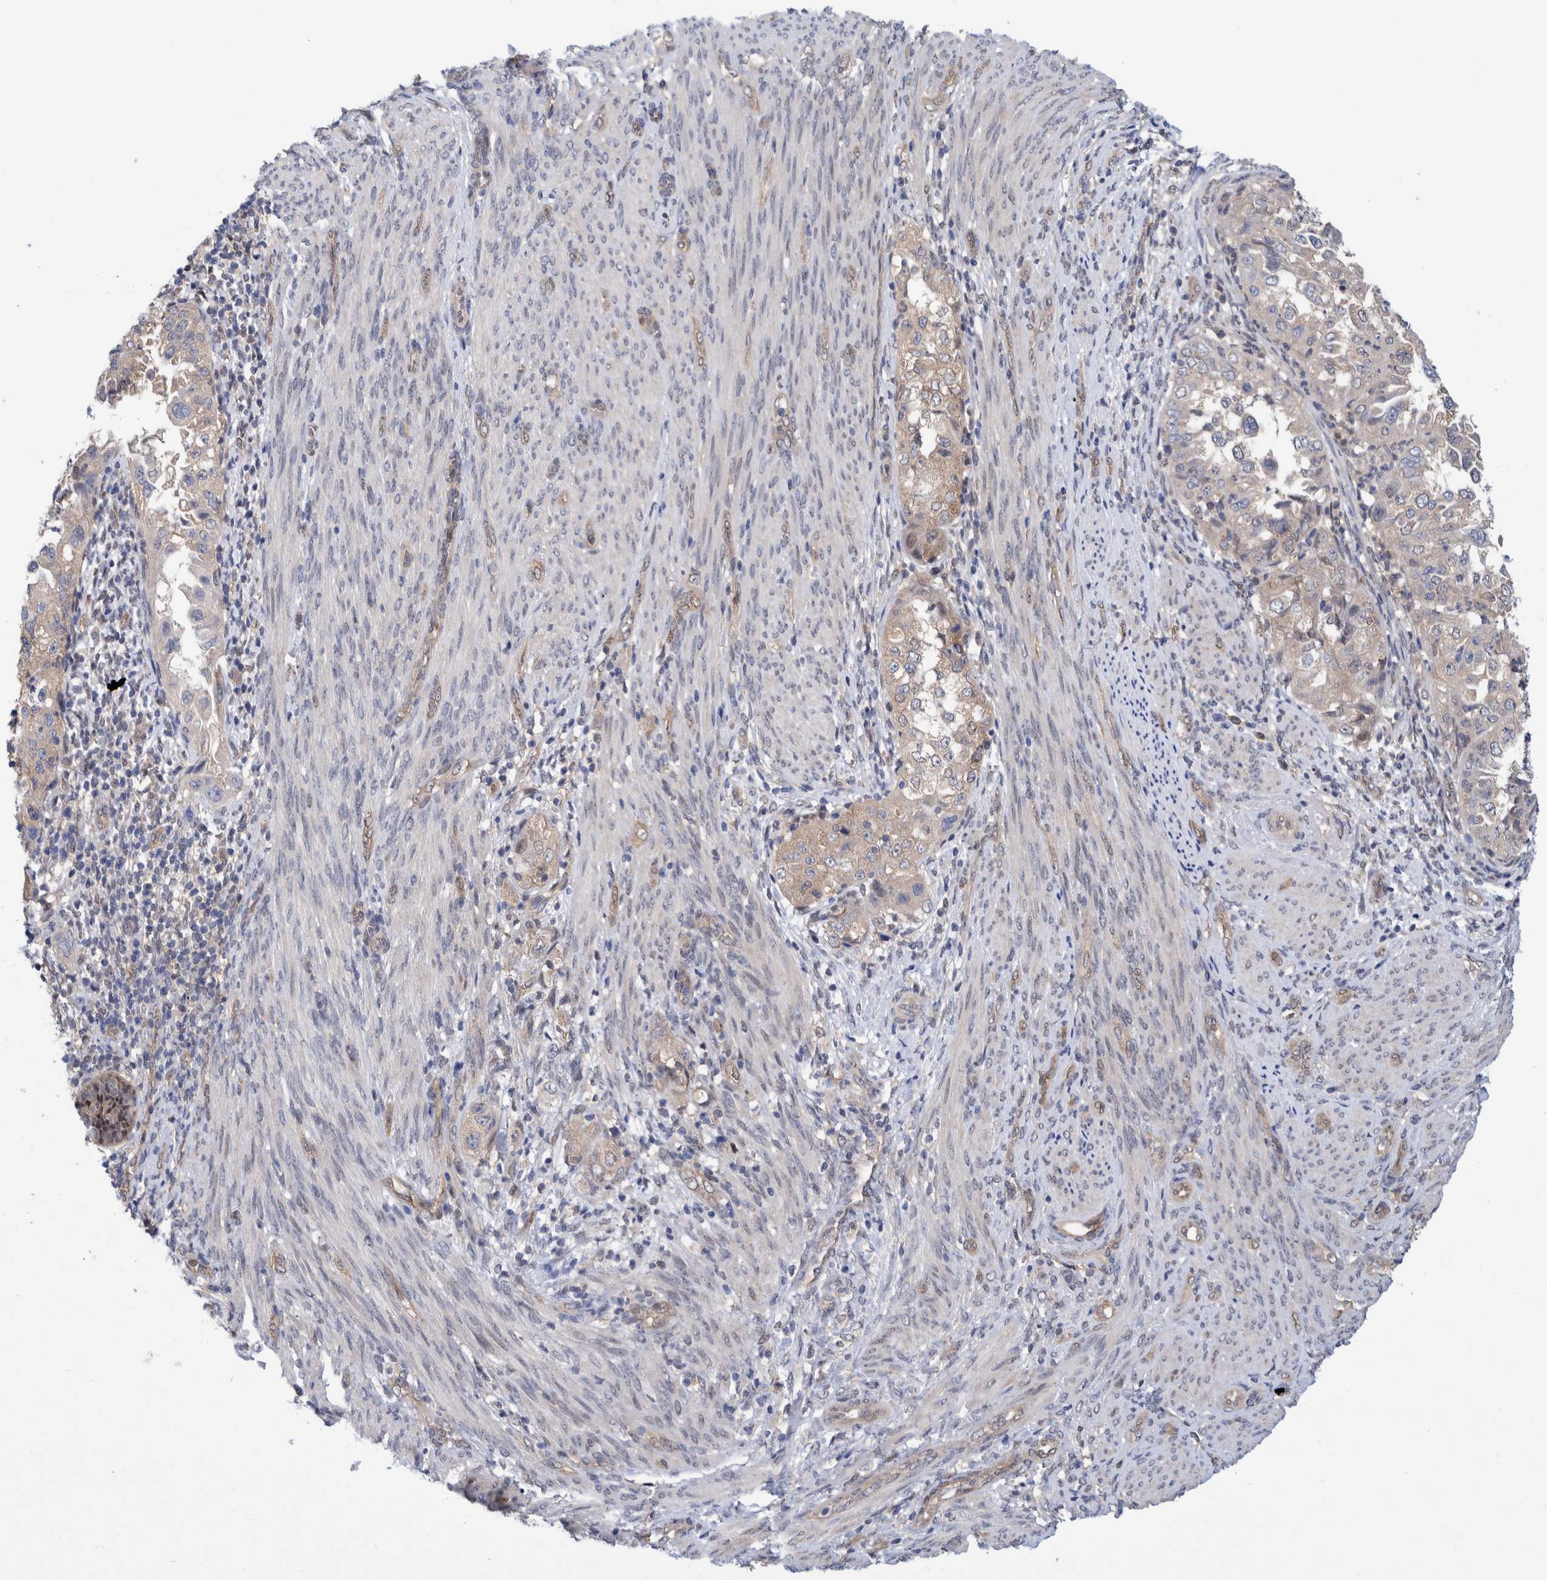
{"staining": {"intensity": "weak", "quantity": "<25%", "location": "cytoplasmic/membranous"}, "tissue": "endometrial cancer", "cell_type": "Tumor cells", "image_type": "cancer", "snomed": [{"axis": "morphology", "description": "Adenocarcinoma, NOS"}, {"axis": "topography", "description": "Endometrium"}], "caption": "Image shows no protein staining in tumor cells of adenocarcinoma (endometrial) tissue.", "gene": "PFAS", "patient": {"sex": "female", "age": 85}}